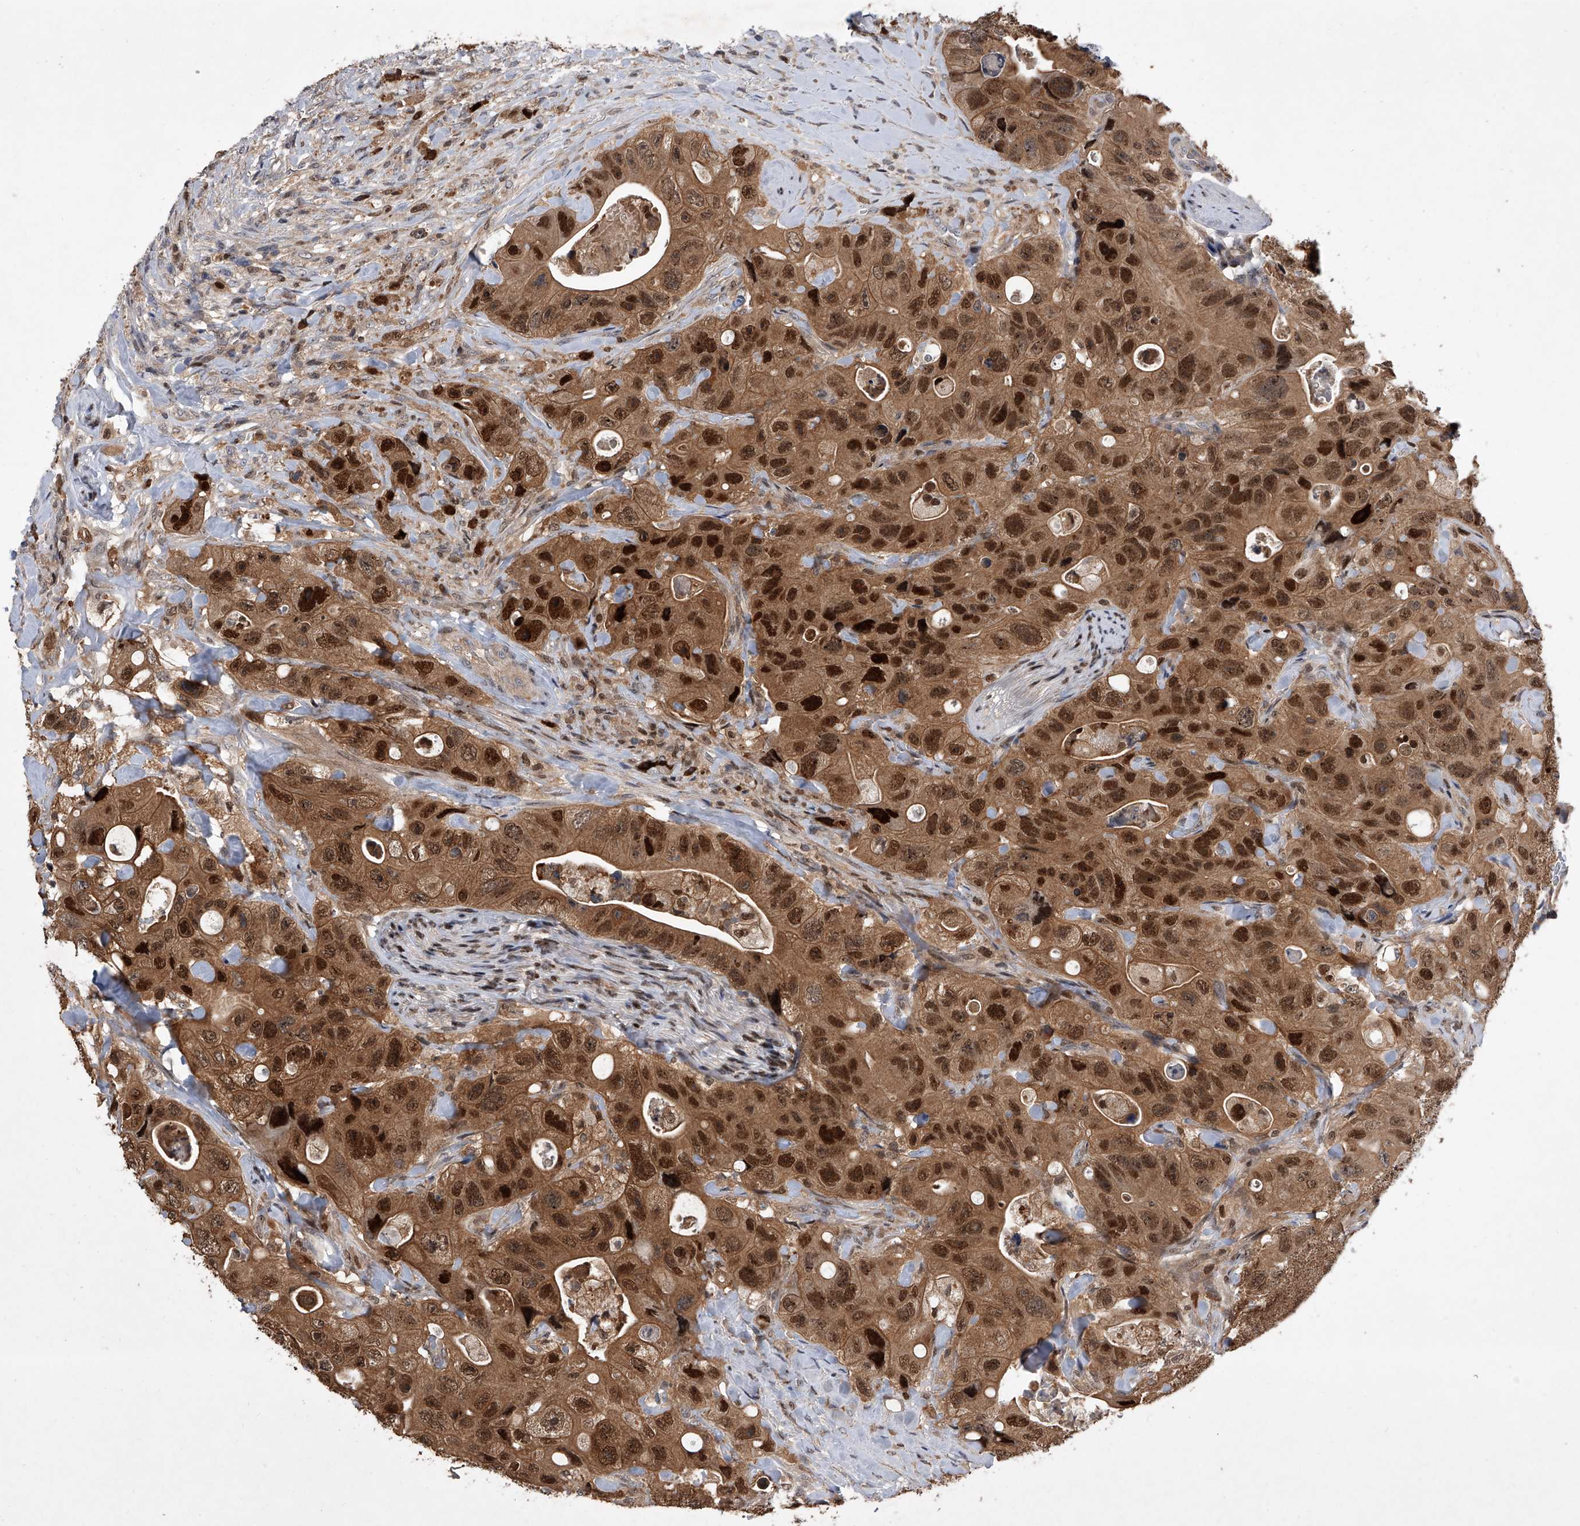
{"staining": {"intensity": "strong", "quantity": ">75%", "location": "cytoplasmic/membranous,nuclear"}, "tissue": "colorectal cancer", "cell_type": "Tumor cells", "image_type": "cancer", "snomed": [{"axis": "morphology", "description": "Adenocarcinoma, NOS"}, {"axis": "topography", "description": "Colon"}], "caption": "A histopathology image of colorectal cancer (adenocarcinoma) stained for a protein exhibits strong cytoplasmic/membranous and nuclear brown staining in tumor cells. (DAB (3,3'-diaminobenzidine) IHC, brown staining for protein, blue staining for nuclei).", "gene": "BHLHE23", "patient": {"sex": "female", "age": 46}}